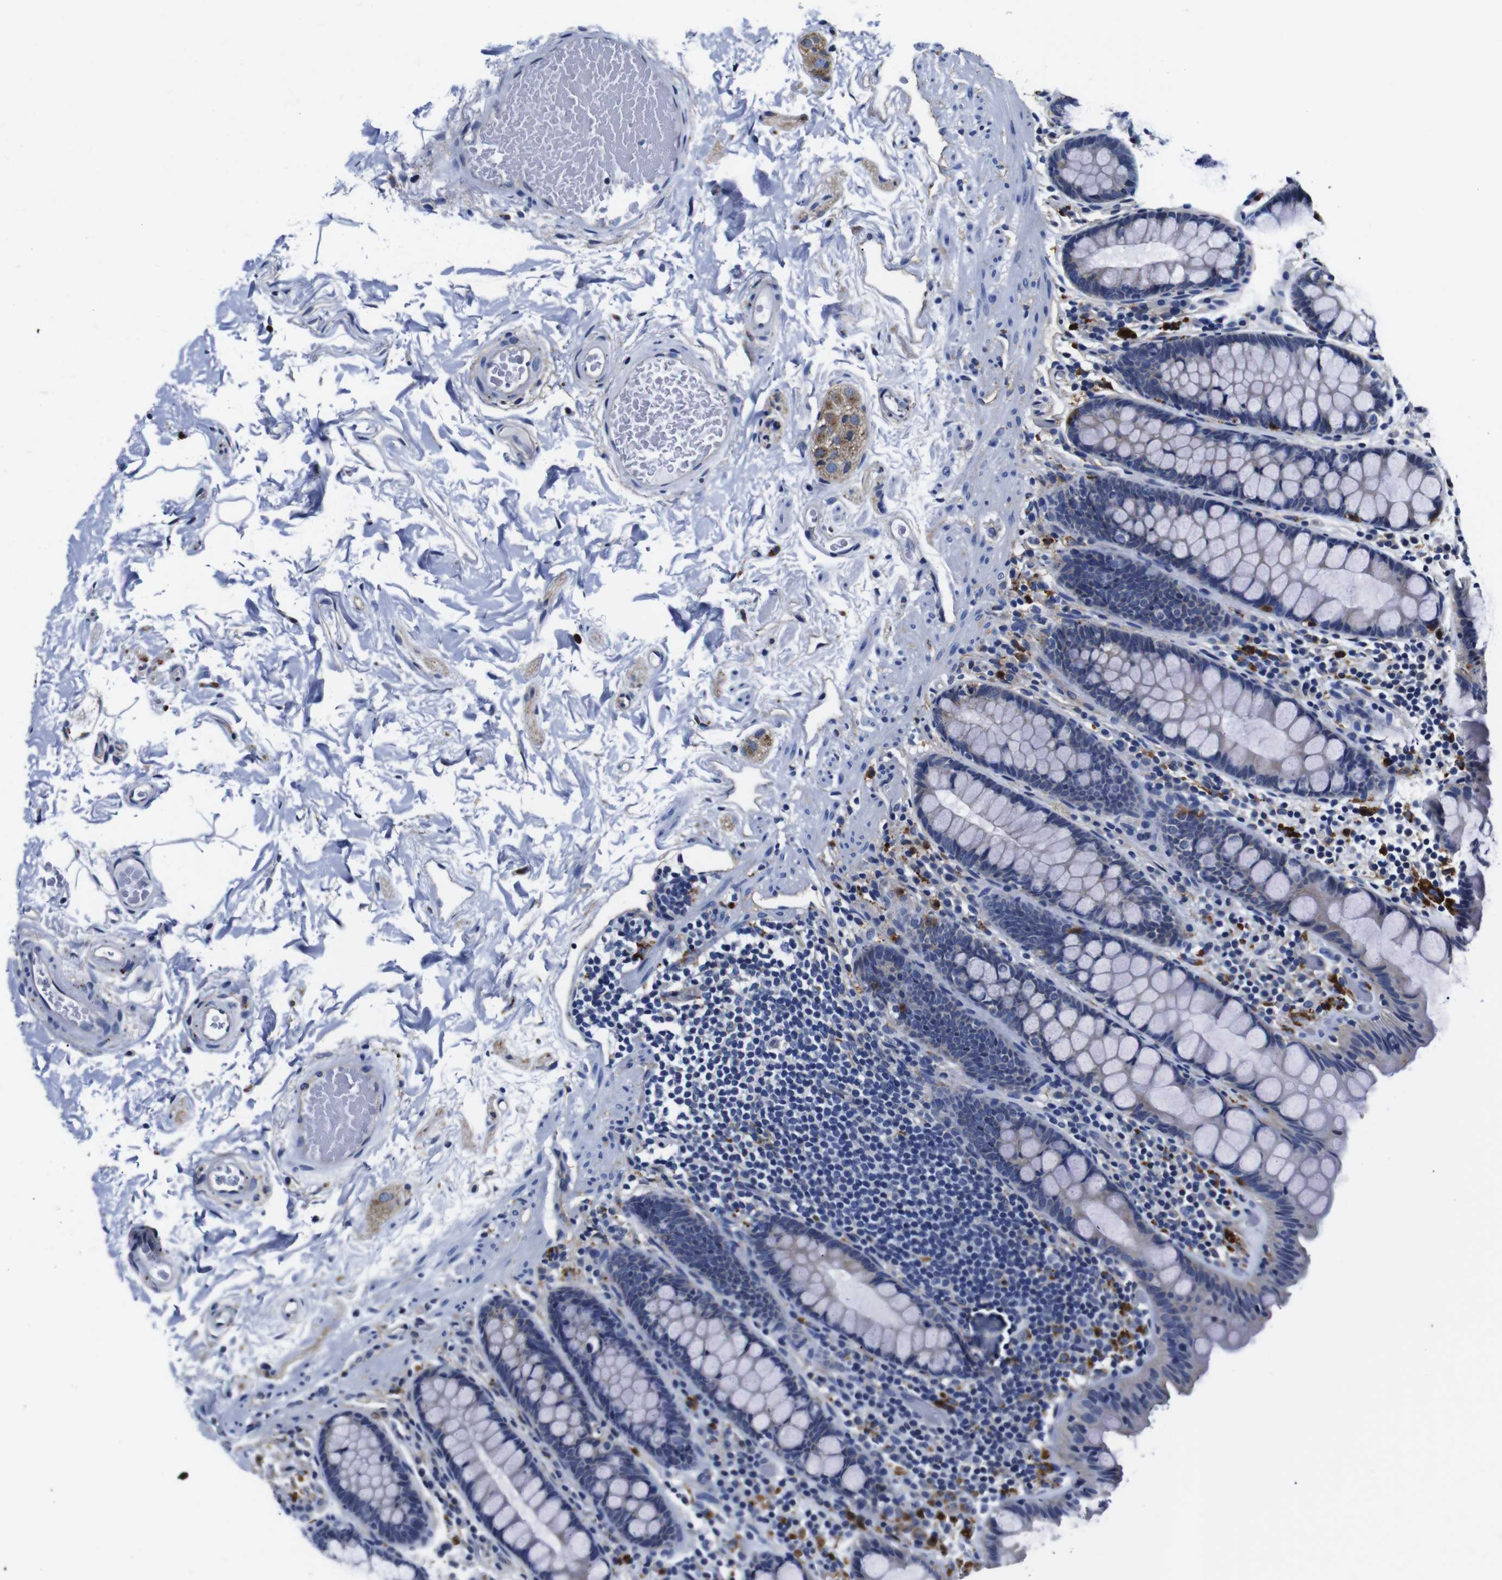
{"staining": {"intensity": "negative", "quantity": "none", "location": "none"}, "tissue": "colon", "cell_type": "Endothelial cells", "image_type": "normal", "snomed": [{"axis": "morphology", "description": "Normal tissue, NOS"}, {"axis": "topography", "description": "Colon"}], "caption": "A histopathology image of colon stained for a protein shows no brown staining in endothelial cells.", "gene": "GIMAP2", "patient": {"sex": "female", "age": 80}}